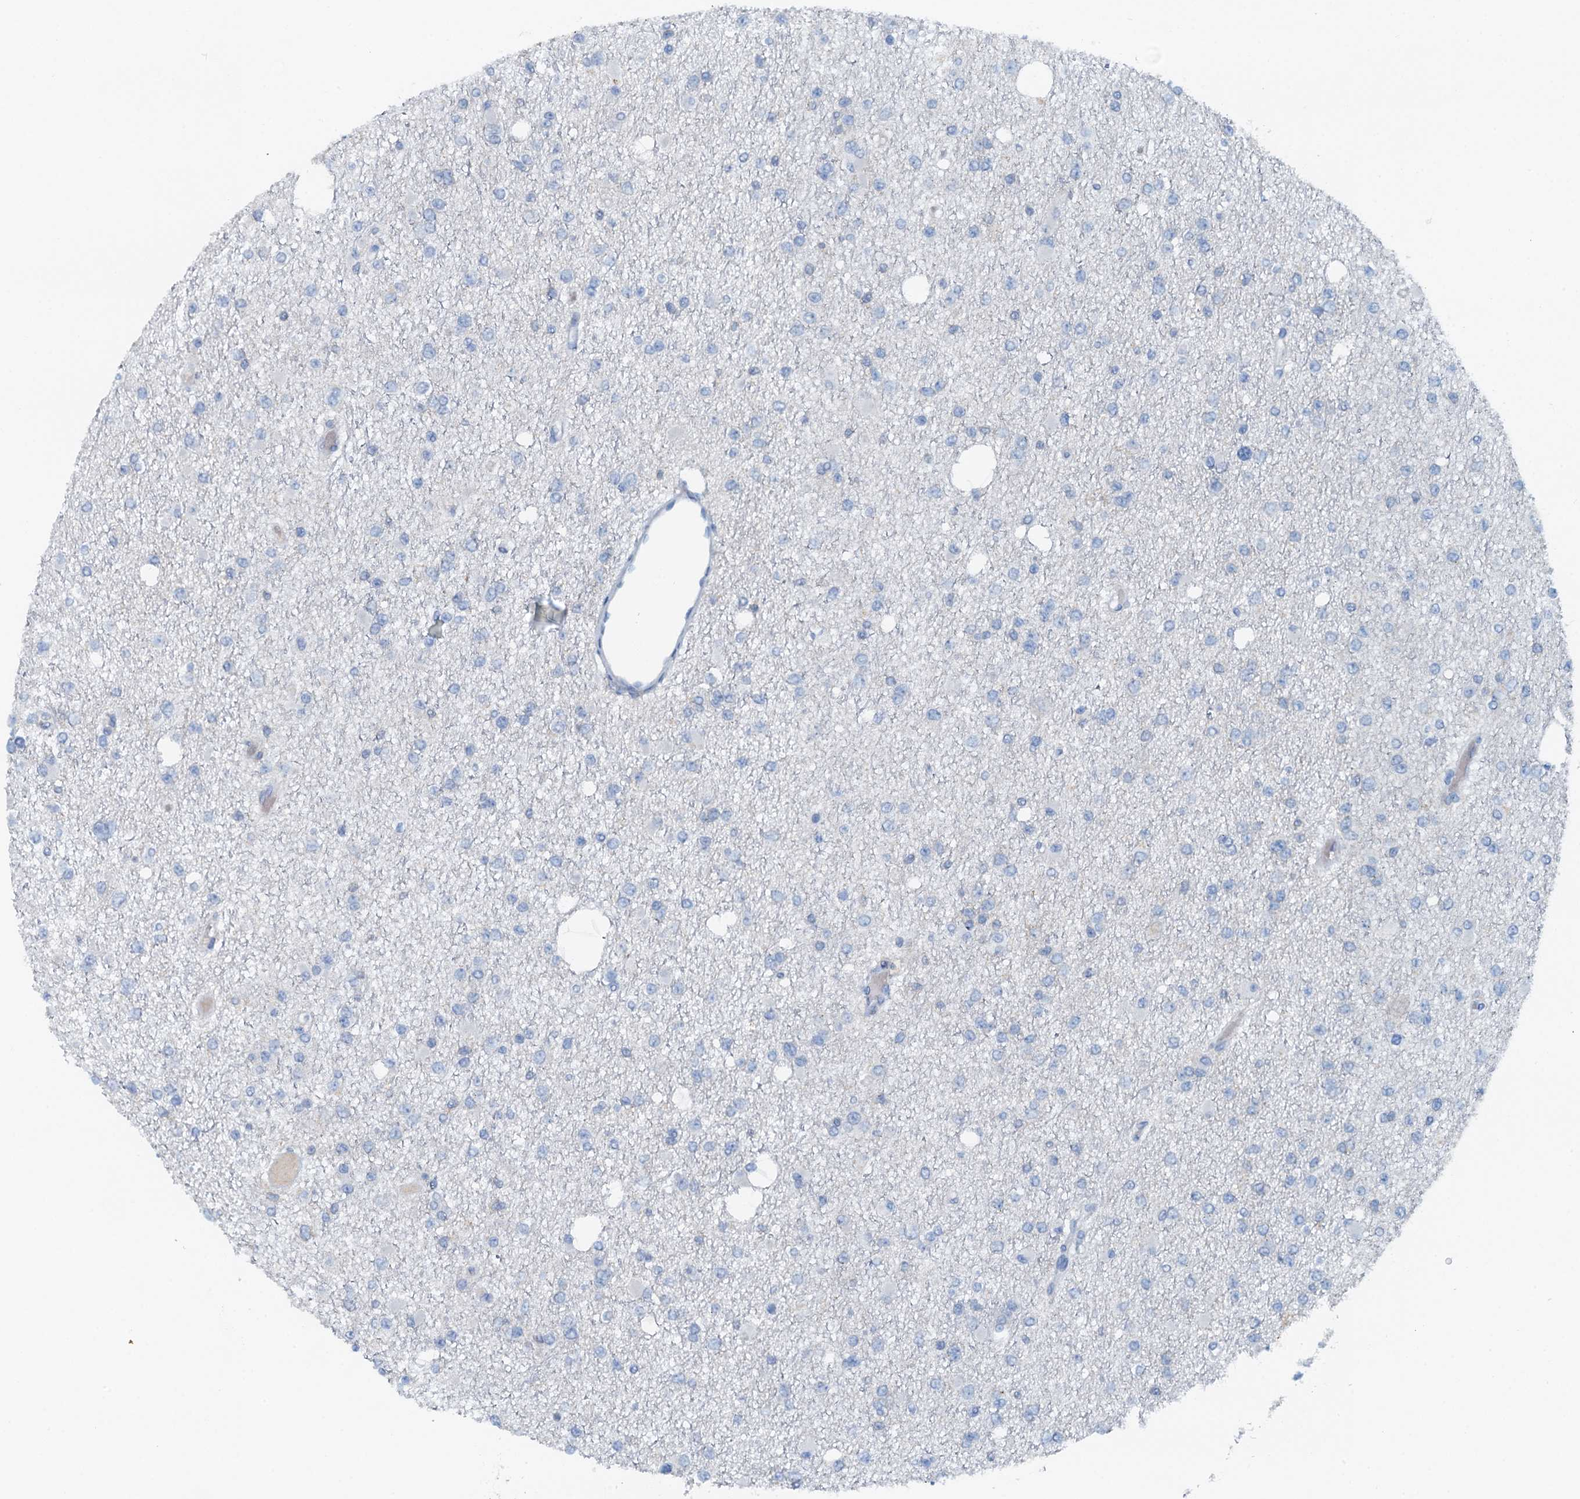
{"staining": {"intensity": "negative", "quantity": "none", "location": "none"}, "tissue": "glioma", "cell_type": "Tumor cells", "image_type": "cancer", "snomed": [{"axis": "morphology", "description": "Glioma, malignant, Low grade"}, {"axis": "topography", "description": "Brain"}], "caption": "This is a histopathology image of immunohistochemistry (IHC) staining of malignant low-grade glioma, which shows no staining in tumor cells.", "gene": "THAP10", "patient": {"sex": "female", "age": 22}}